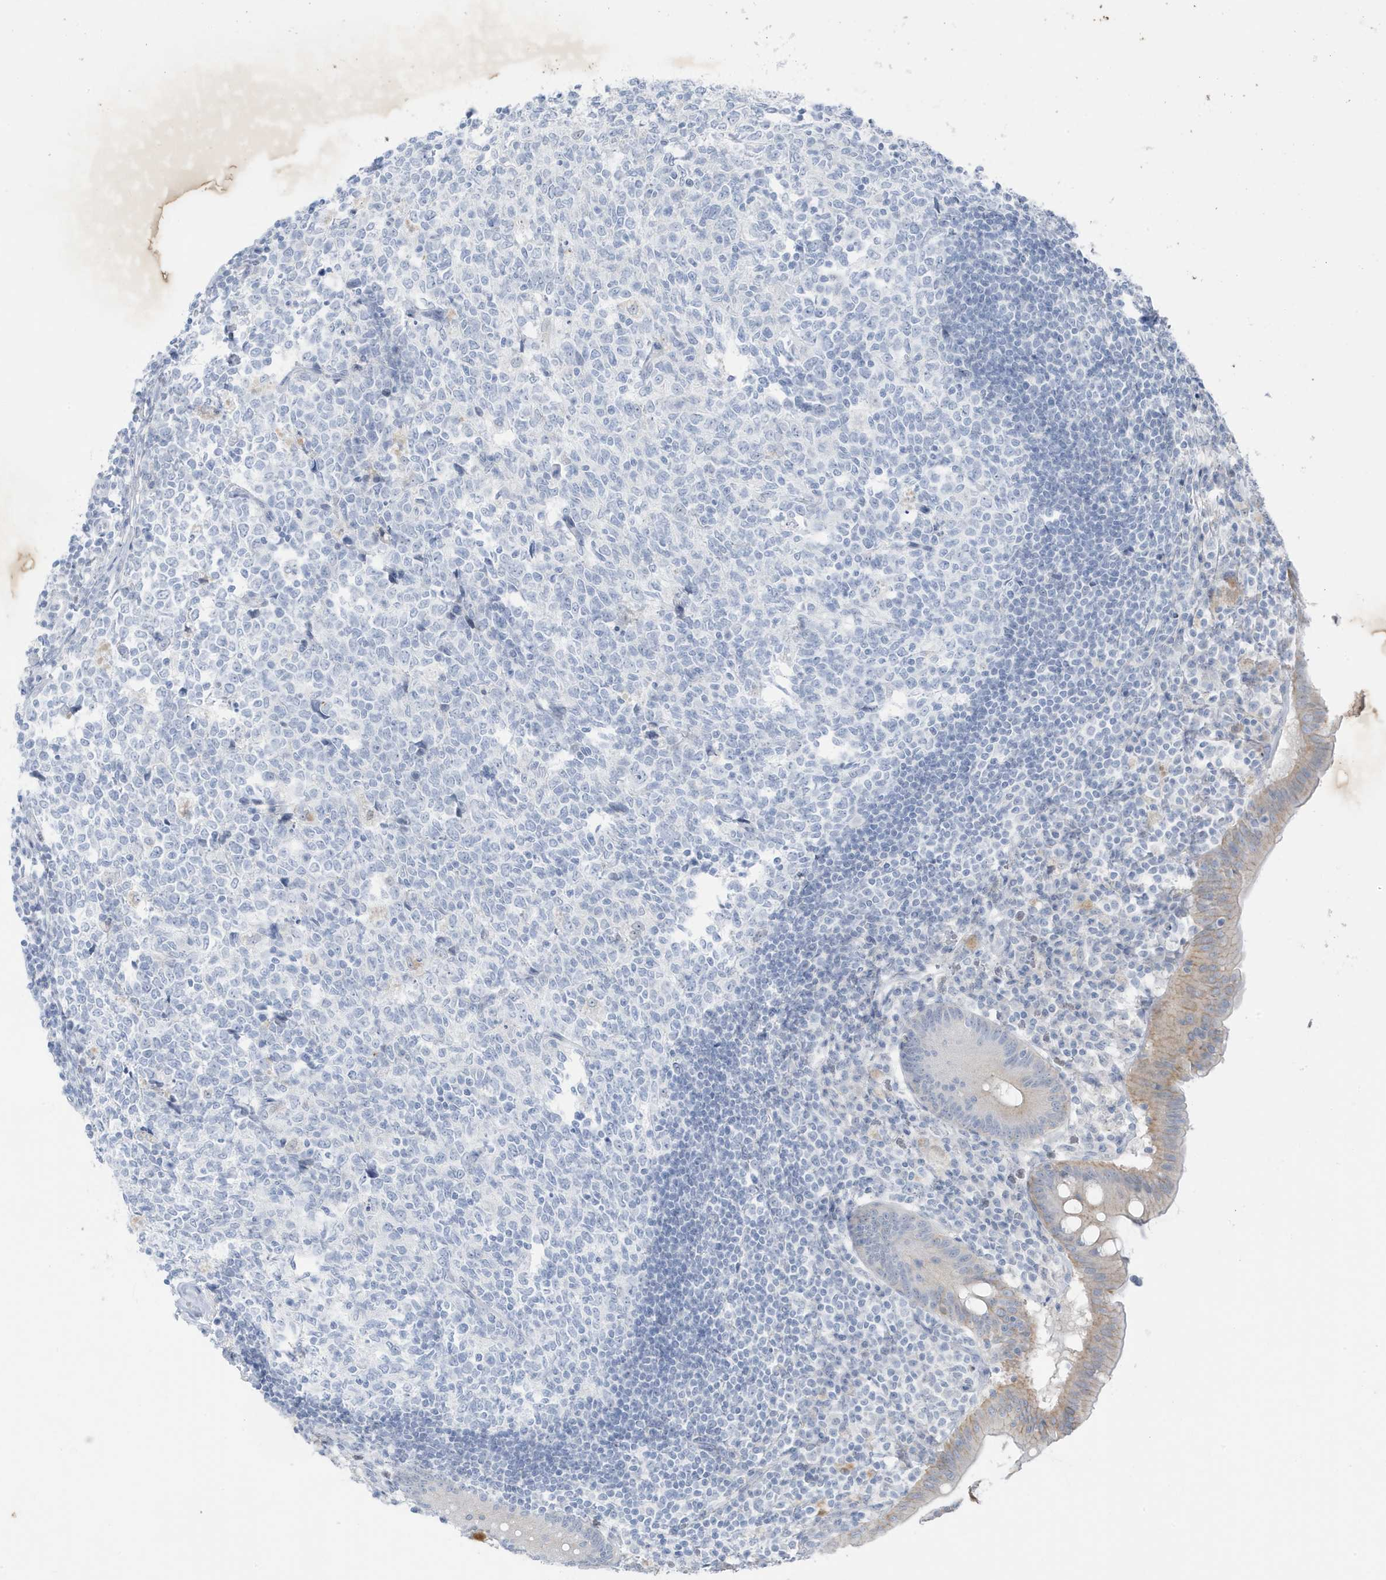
{"staining": {"intensity": "weak", "quantity": "<25%", "location": "cytoplasmic/membranous"}, "tissue": "appendix", "cell_type": "Glandular cells", "image_type": "normal", "snomed": [{"axis": "morphology", "description": "Normal tissue, NOS"}, {"axis": "topography", "description": "Appendix"}], "caption": "Glandular cells are negative for brown protein staining in benign appendix. (DAB (3,3'-diaminobenzidine) immunohistochemistry, high magnification).", "gene": "ZFP64", "patient": {"sex": "female", "age": 54}}